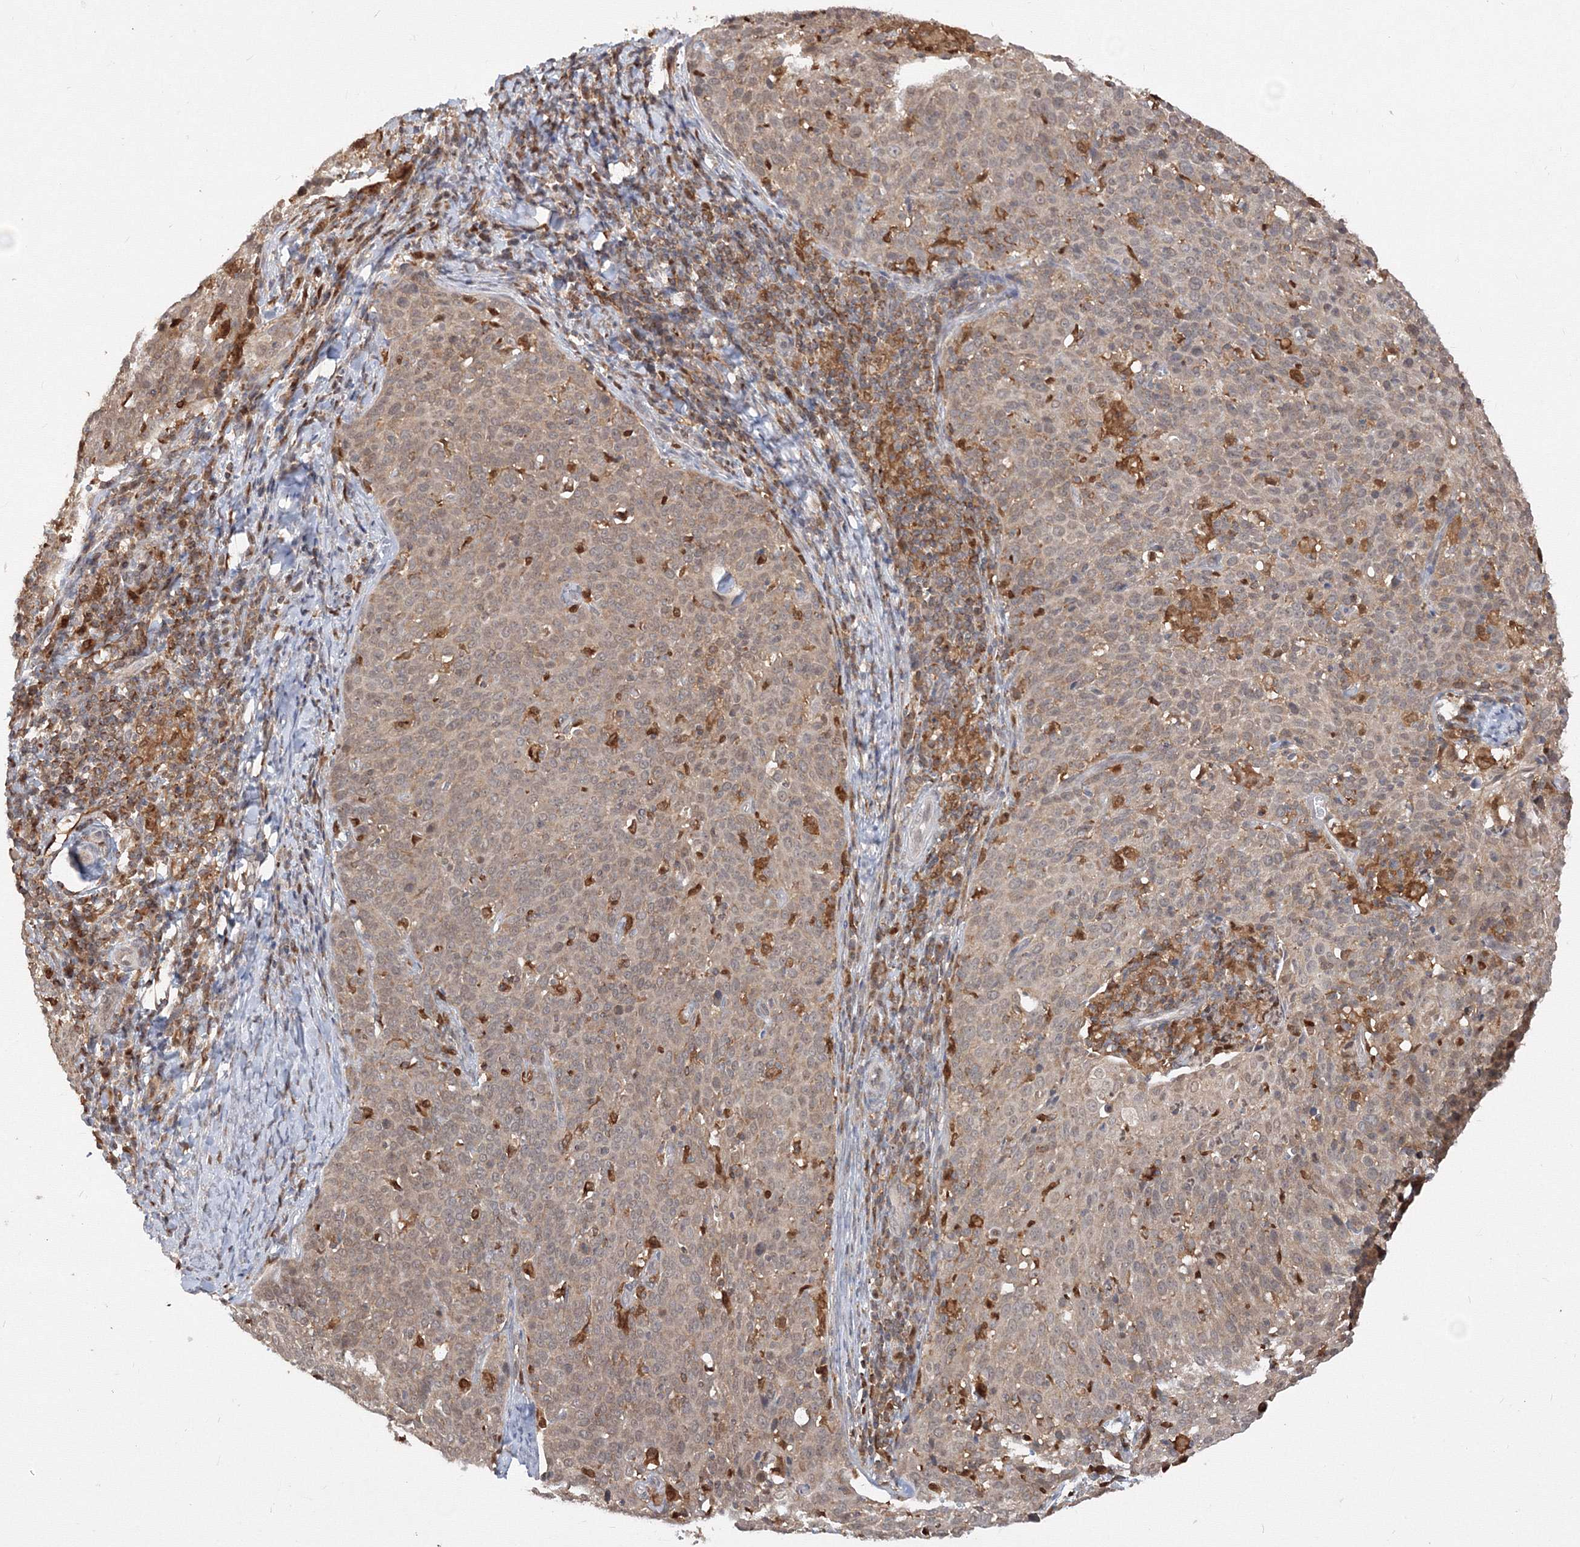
{"staining": {"intensity": "weak", "quantity": "25%-75%", "location": "cytoplasmic/membranous"}, "tissue": "cervical cancer", "cell_type": "Tumor cells", "image_type": "cancer", "snomed": [{"axis": "morphology", "description": "Squamous cell carcinoma, NOS"}, {"axis": "topography", "description": "Cervix"}], "caption": "IHC (DAB (3,3'-diaminobenzidine)) staining of human cervical cancer shows weak cytoplasmic/membranous protein staining in about 25%-75% of tumor cells. (IHC, brightfield microscopy, high magnification).", "gene": "TMEM50B", "patient": {"sex": "female", "age": 38}}